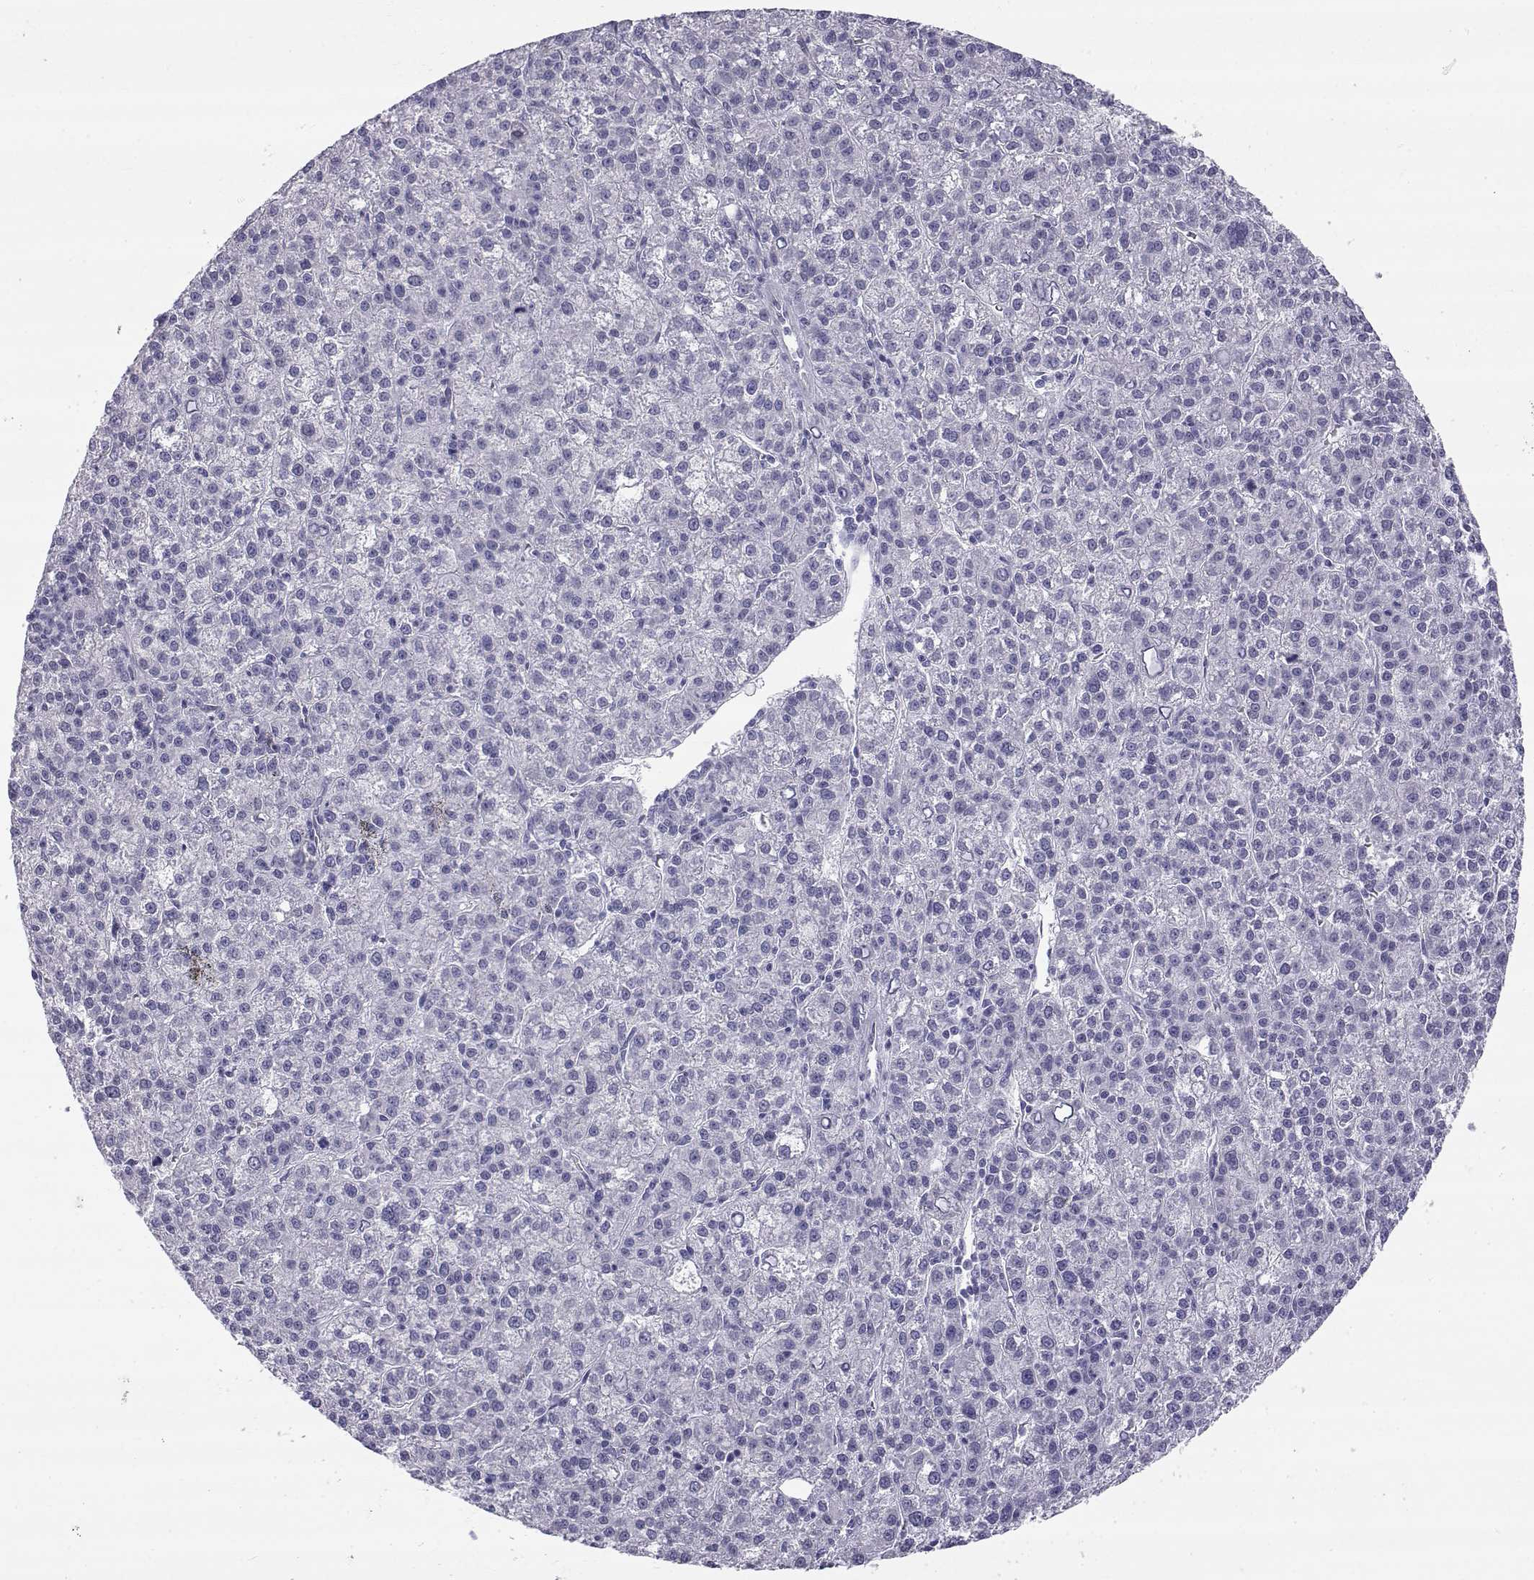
{"staining": {"intensity": "negative", "quantity": "none", "location": "none"}, "tissue": "liver cancer", "cell_type": "Tumor cells", "image_type": "cancer", "snomed": [{"axis": "morphology", "description": "Carcinoma, Hepatocellular, NOS"}, {"axis": "topography", "description": "Liver"}], "caption": "The micrograph displays no staining of tumor cells in hepatocellular carcinoma (liver). The staining was performed using DAB (3,3'-diaminobenzidine) to visualize the protein expression in brown, while the nuclei were stained in blue with hematoxylin (Magnification: 20x).", "gene": "RNASE12", "patient": {"sex": "female", "age": 60}}